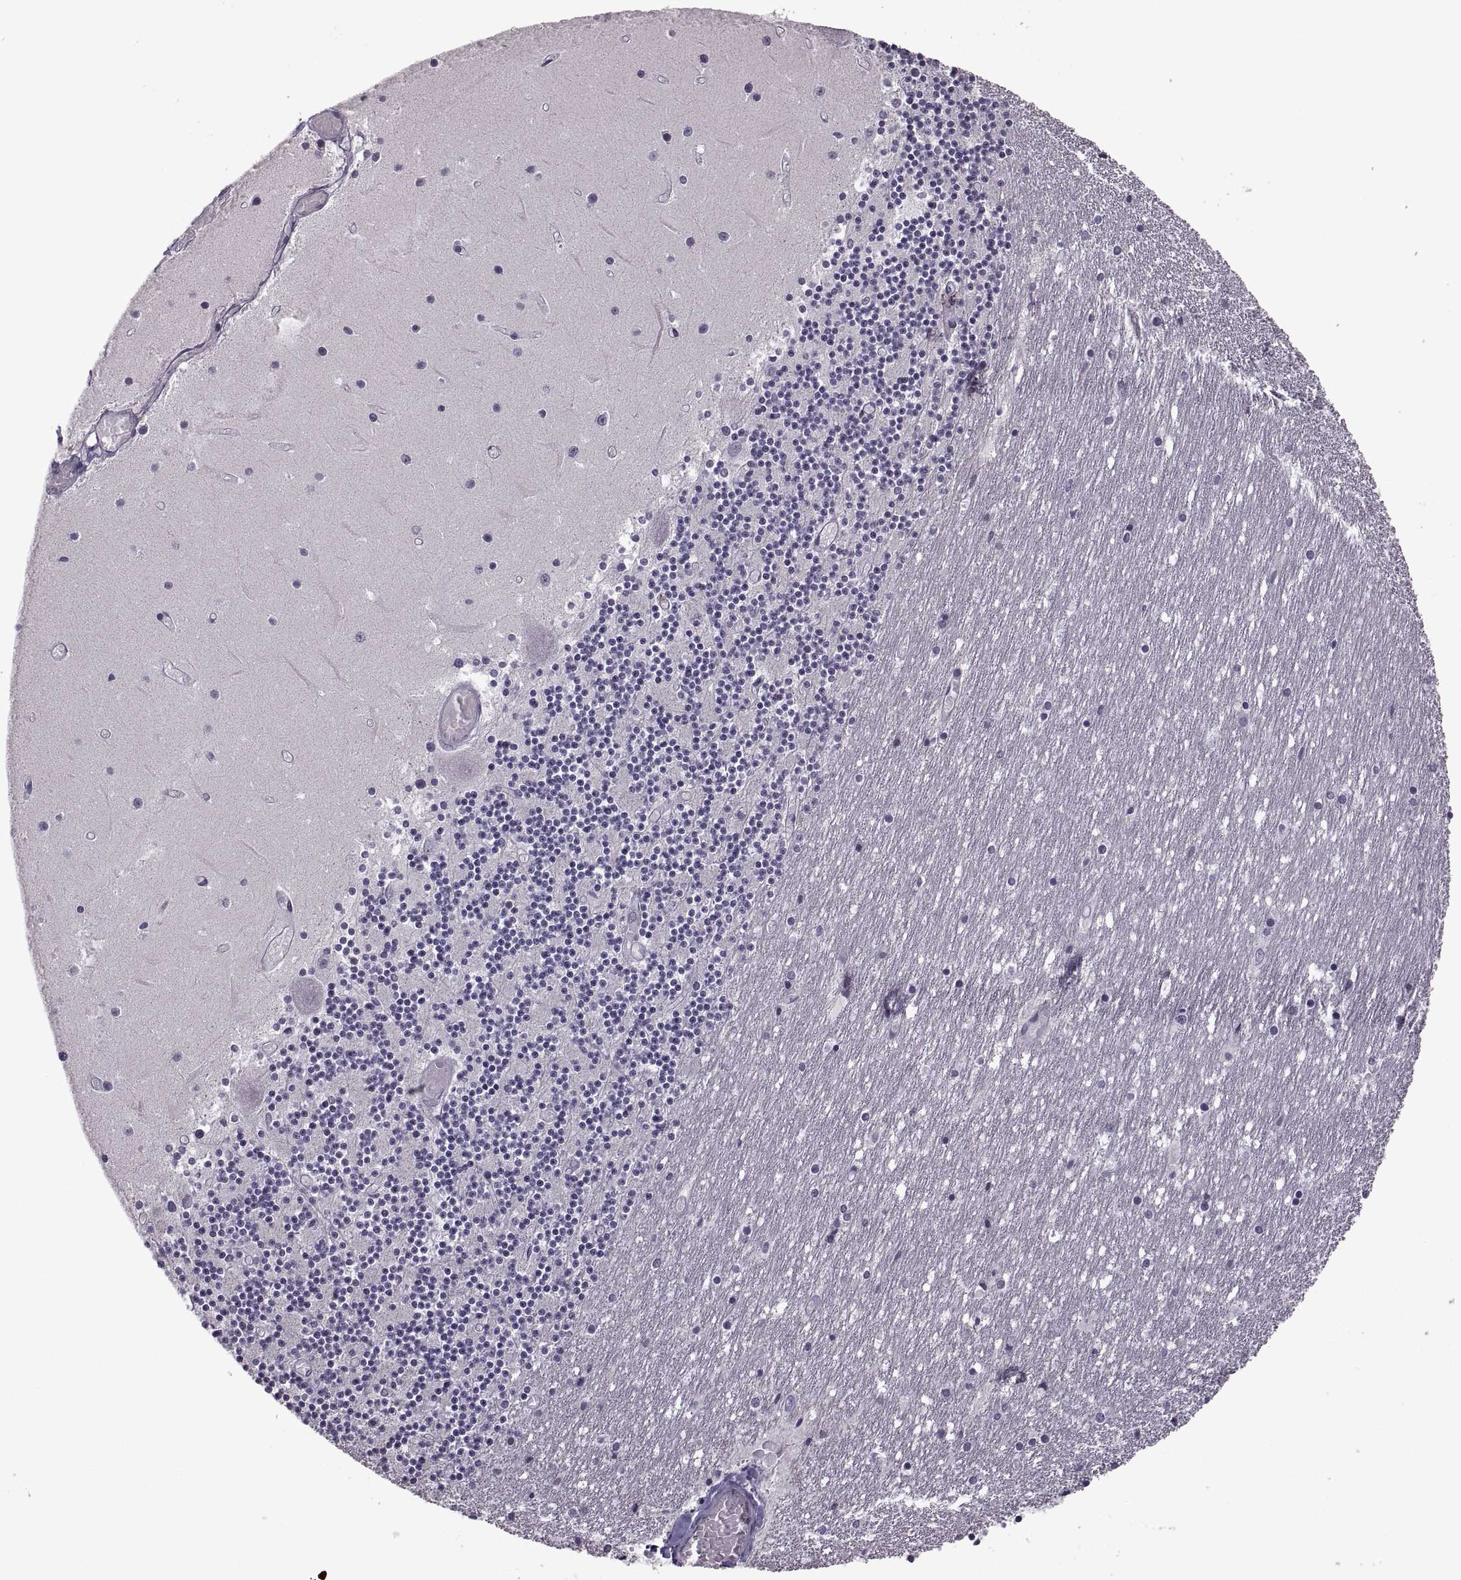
{"staining": {"intensity": "negative", "quantity": "none", "location": "none"}, "tissue": "cerebellum", "cell_type": "Cells in granular layer", "image_type": "normal", "snomed": [{"axis": "morphology", "description": "Normal tissue, NOS"}, {"axis": "topography", "description": "Cerebellum"}], "caption": "IHC photomicrograph of benign human cerebellum stained for a protein (brown), which displays no expression in cells in granular layer. (DAB (3,3'-diaminobenzidine) immunohistochemistry with hematoxylin counter stain).", "gene": "PAGE2B", "patient": {"sex": "female", "age": 28}}